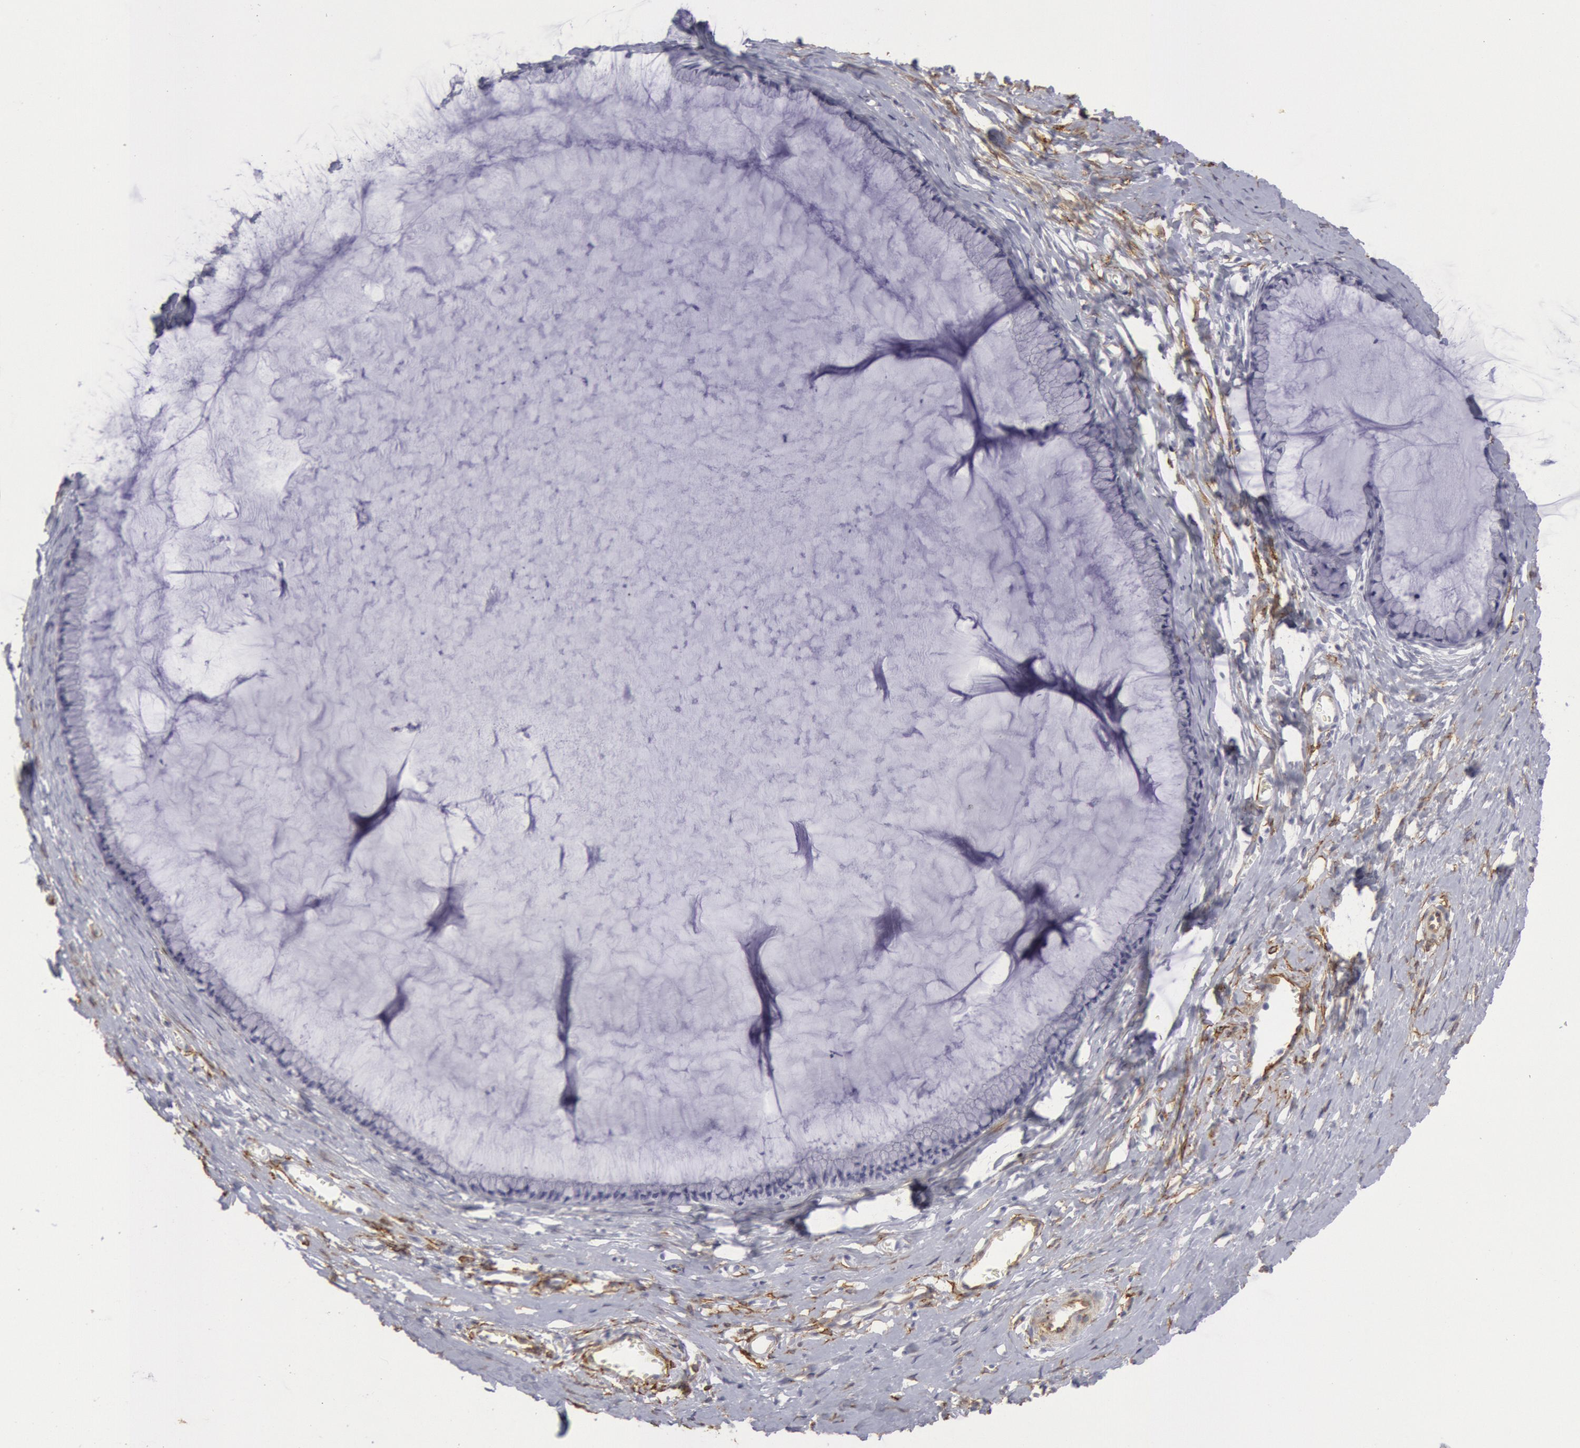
{"staining": {"intensity": "negative", "quantity": "none", "location": "none"}, "tissue": "cervix", "cell_type": "Glandular cells", "image_type": "normal", "snomed": [{"axis": "morphology", "description": "Normal tissue, NOS"}, {"axis": "topography", "description": "Cervix"}], "caption": "DAB (3,3'-diaminobenzidine) immunohistochemical staining of unremarkable human cervix reveals no significant expression in glandular cells.", "gene": "CDH13", "patient": {"sex": "female", "age": 40}}